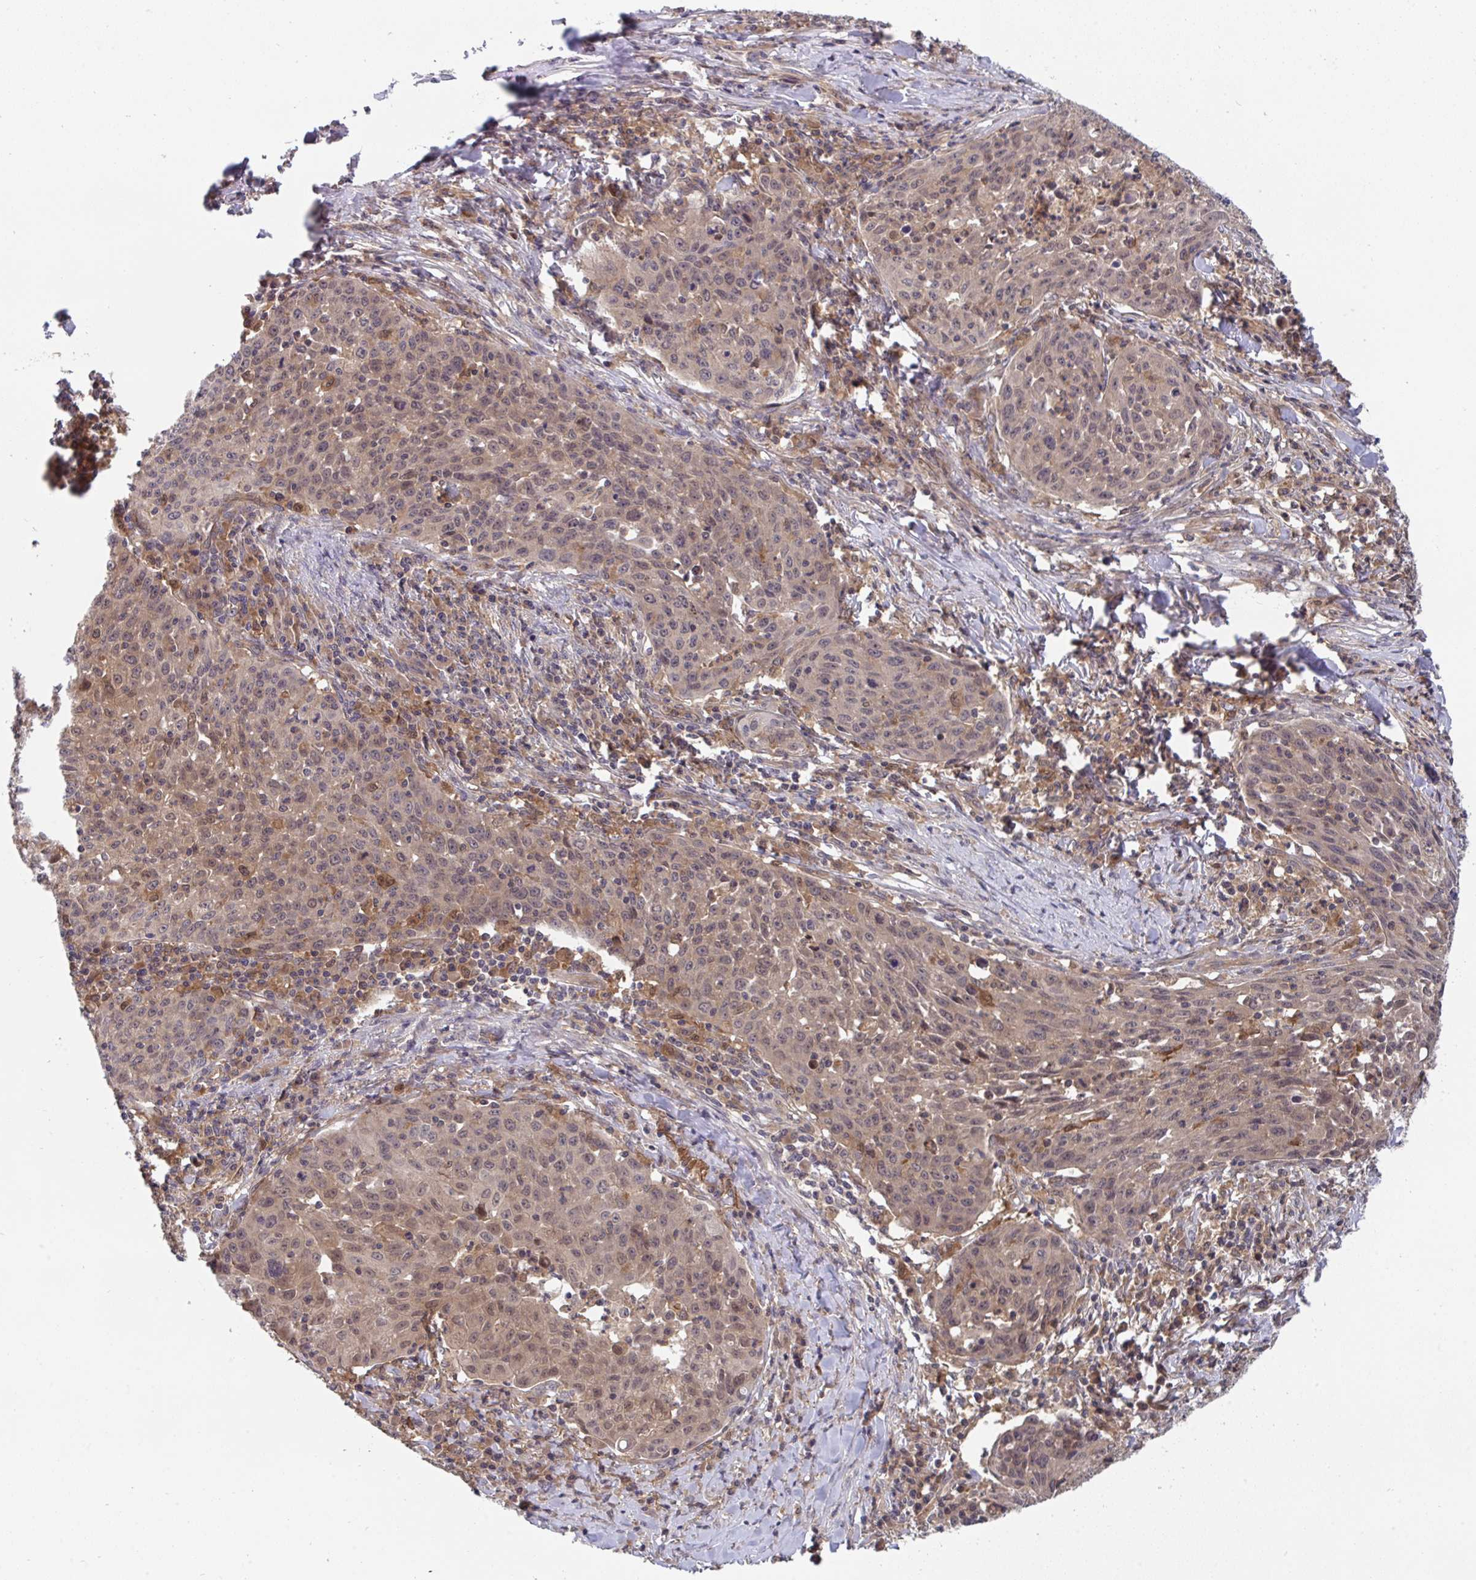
{"staining": {"intensity": "weak", "quantity": "25%-75%", "location": "cytoplasmic/membranous,nuclear"}, "tissue": "lung cancer", "cell_type": "Tumor cells", "image_type": "cancer", "snomed": [{"axis": "morphology", "description": "Squamous cell carcinoma, NOS"}, {"axis": "morphology", "description": "Squamous cell carcinoma, metastatic, NOS"}, {"axis": "topography", "description": "Bronchus"}, {"axis": "topography", "description": "Lung"}], "caption": "Tumor cells exhibit low levels of weak cytoplasmic/membranous and nuclear expression in about 25%-75% of cells in lung squamous cell carcinoma.", "gene": "TIGAR", "patient": {"sex": "male", "age": 62}}